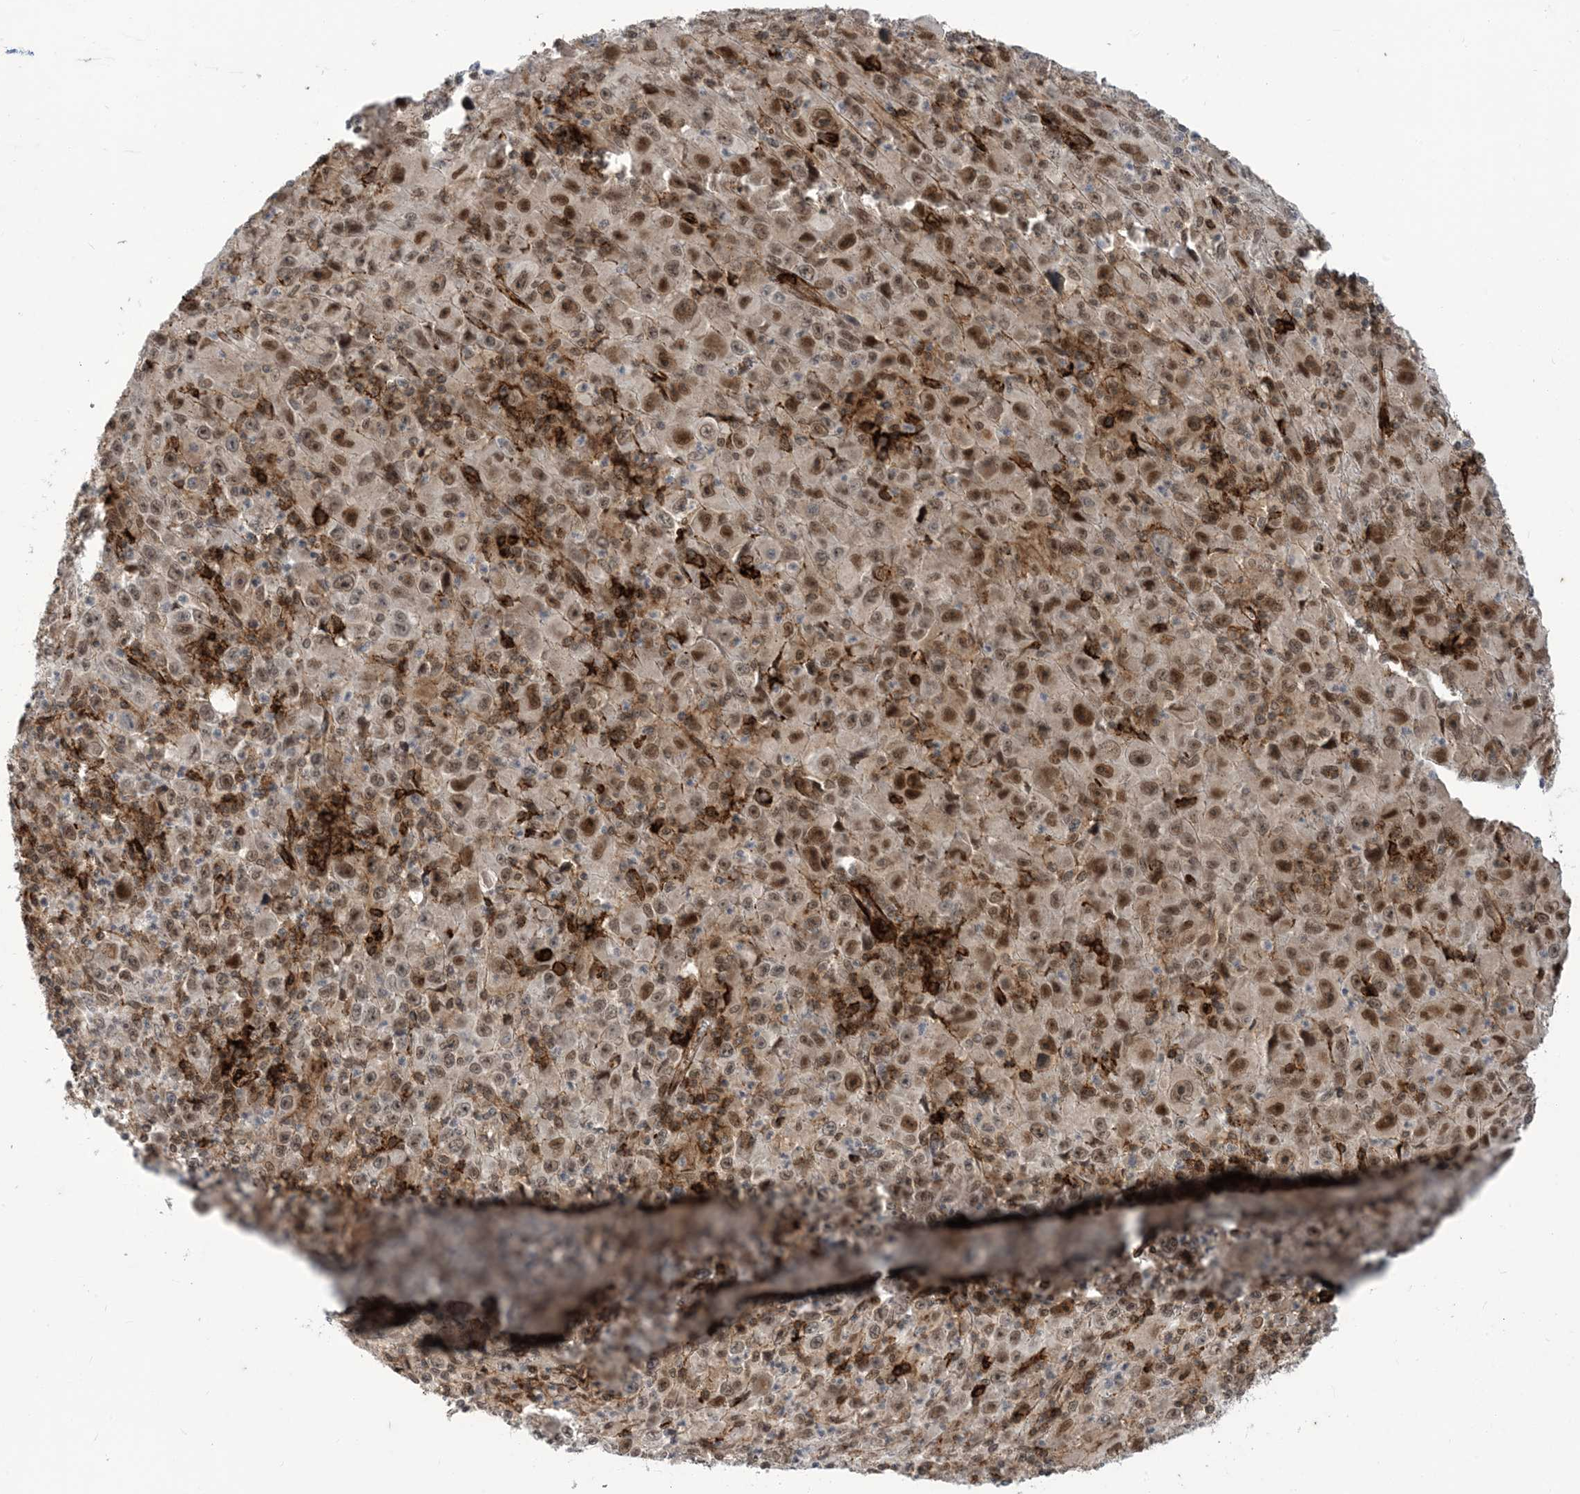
{"staining": {"intensity": "moderate", "quantity": ">75%", "location": "nuclear"}, "tissue": "melanoma", "cell_type": "Tumor cells", "image_type": "cancer", "snomed": [{"axis": "morphology", "description": "Malignant melanoma, Metastatic site"}, {"axis": "topography", "description": "Skin"}], "caption": "Malignant melanoma (metastatic site) was stained to show a protein in brown. There is medium levels of moderate nuclear expression in approximately >75% of tumor cells.", "gene": "LAGE3", "patient": {"sex": "female", "age": 56}}